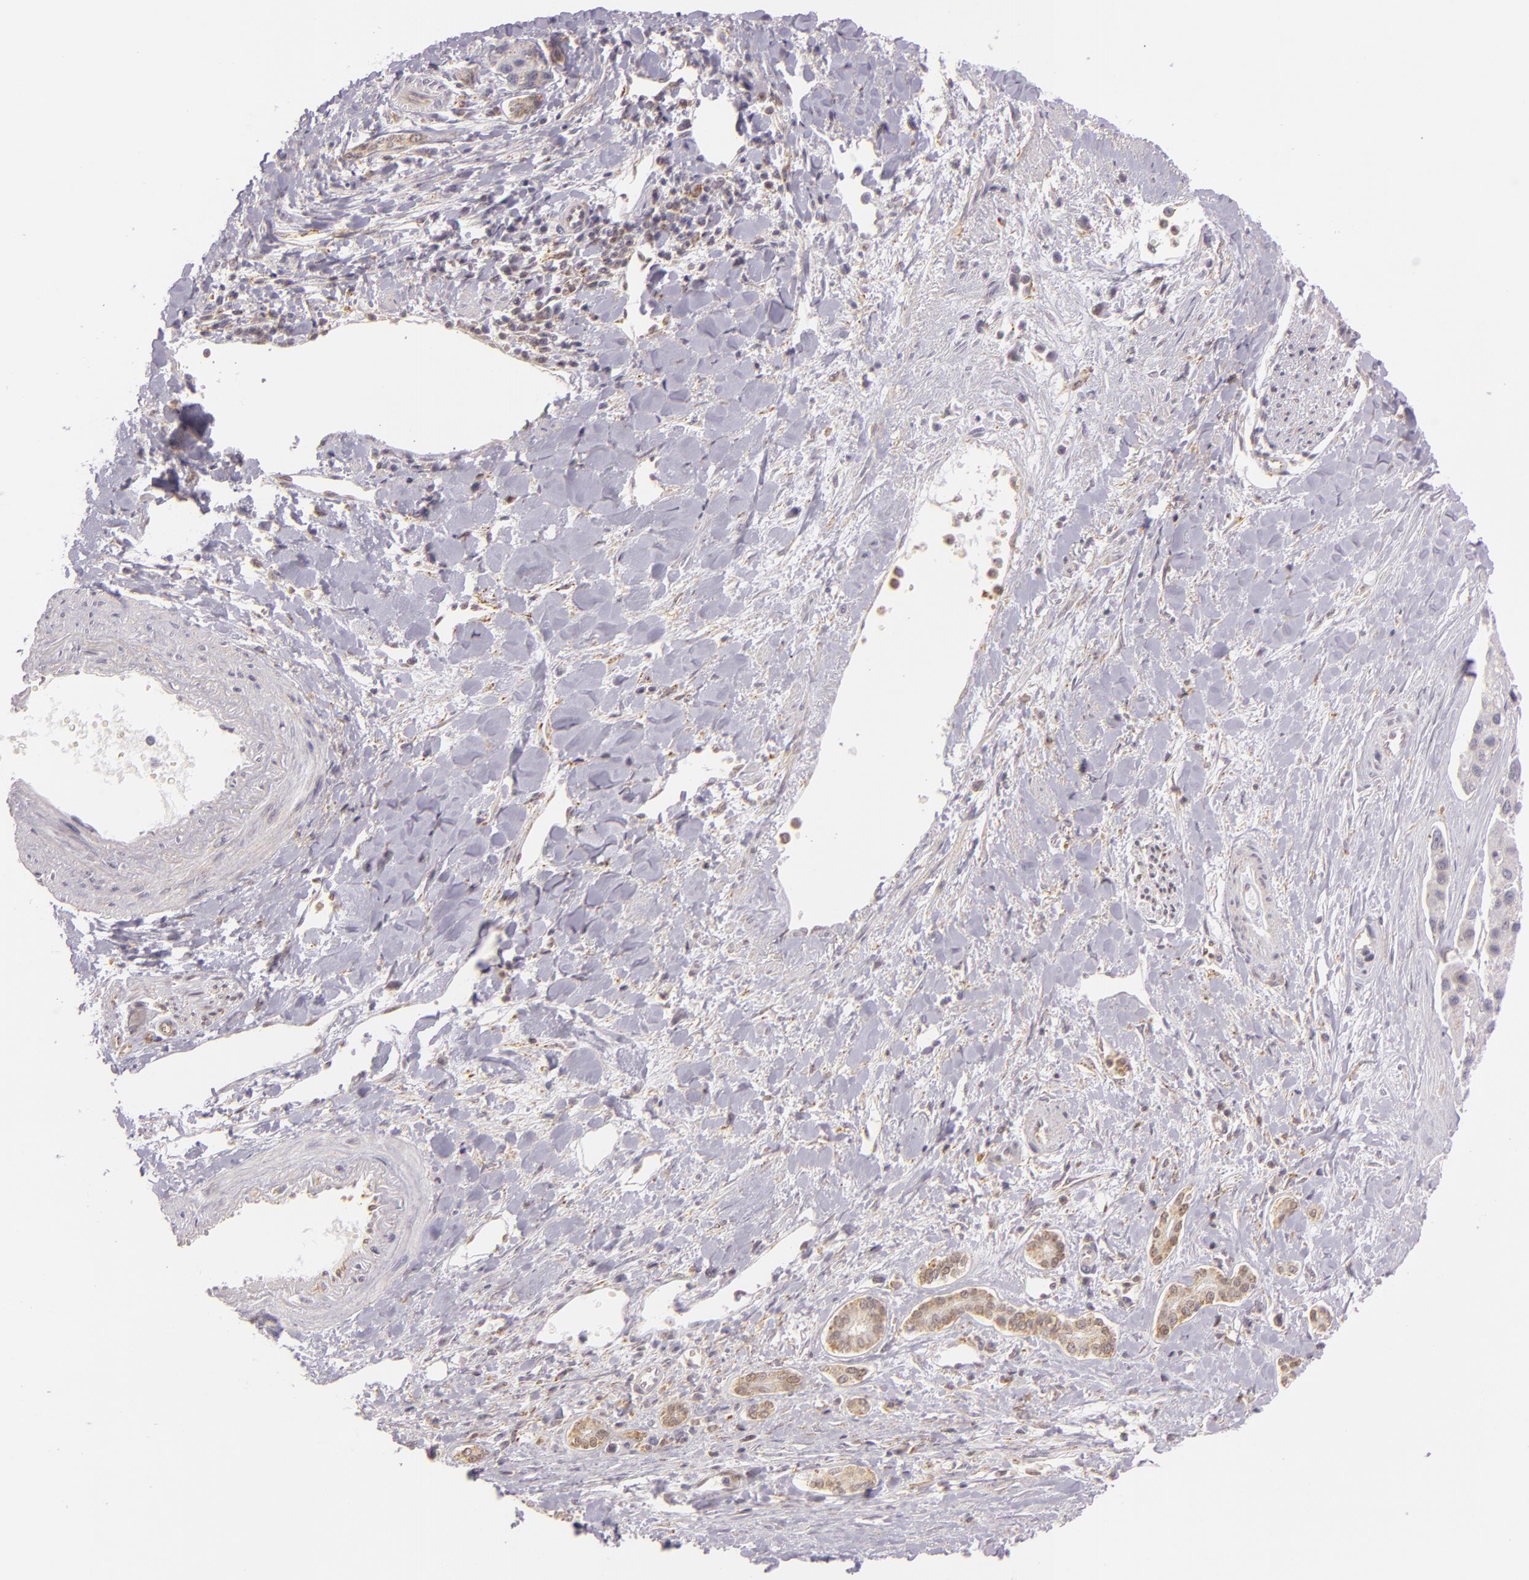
{"staining": {"intensity": "weak", "quantity": "25%-75%", "location": "cytoplasmic/membranous"}, "tissue": "liver cancer", "cell_type": "Tumor cells", "image_type": "cancer", "snomed": [{"axis": "morphology", "description": "Carcinoma, Hepatocellular, NOS"}, {"axis": "topography", "description": "Liver"}], "caption": "Hepatocellular carcinoma (liver) stained for a protein (brown) reveals weak cytoplasmic/membranous positive expression in about 25%-75% of tumor cells.", "gene": "IMPDH1", "patient": {"sex": "female", "age": 85}}